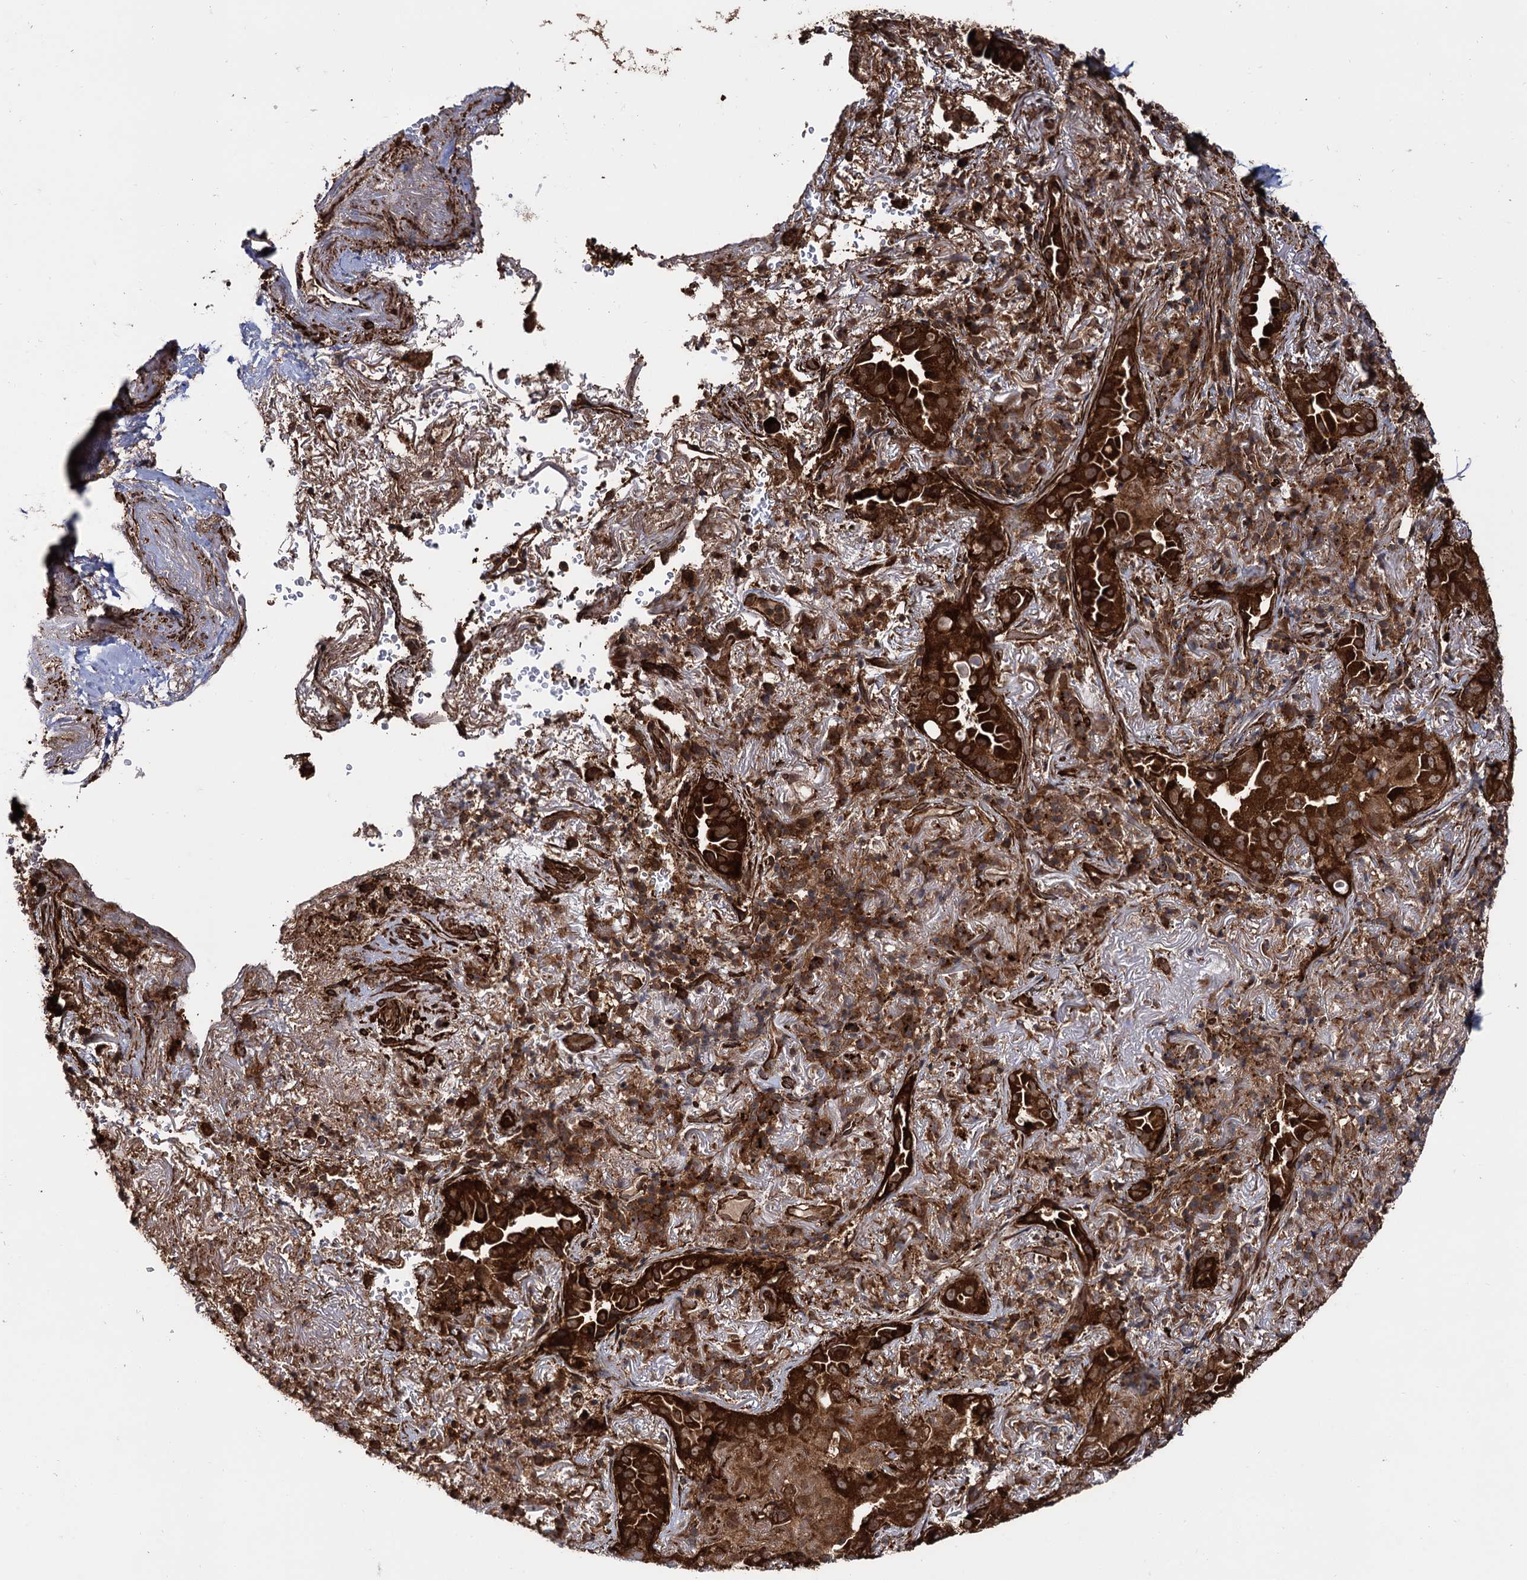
{"staining": {"intensity": "strong", "quantity": ">75%", "location": "cytoplasmic/membranous"}, "tissue": "lung cancer", "cell_type": "Tumor cells", "image_type": "cancer", "snomed": [{"axis": "morphology", "description": "Adenocarcinoma, NOS"}, {"axis": "topography", "description": "Lung"}], "caption": "A histopathology image of human lung adenocarcinoma stained for a protein shows strong cytoplasmic/membranous brown staining in tumor cells. (Brightfield microscopy of DAB IHC at high magnification).", "gene": "ATP8B4", "patient": {"sex": "female", "age": 69}}